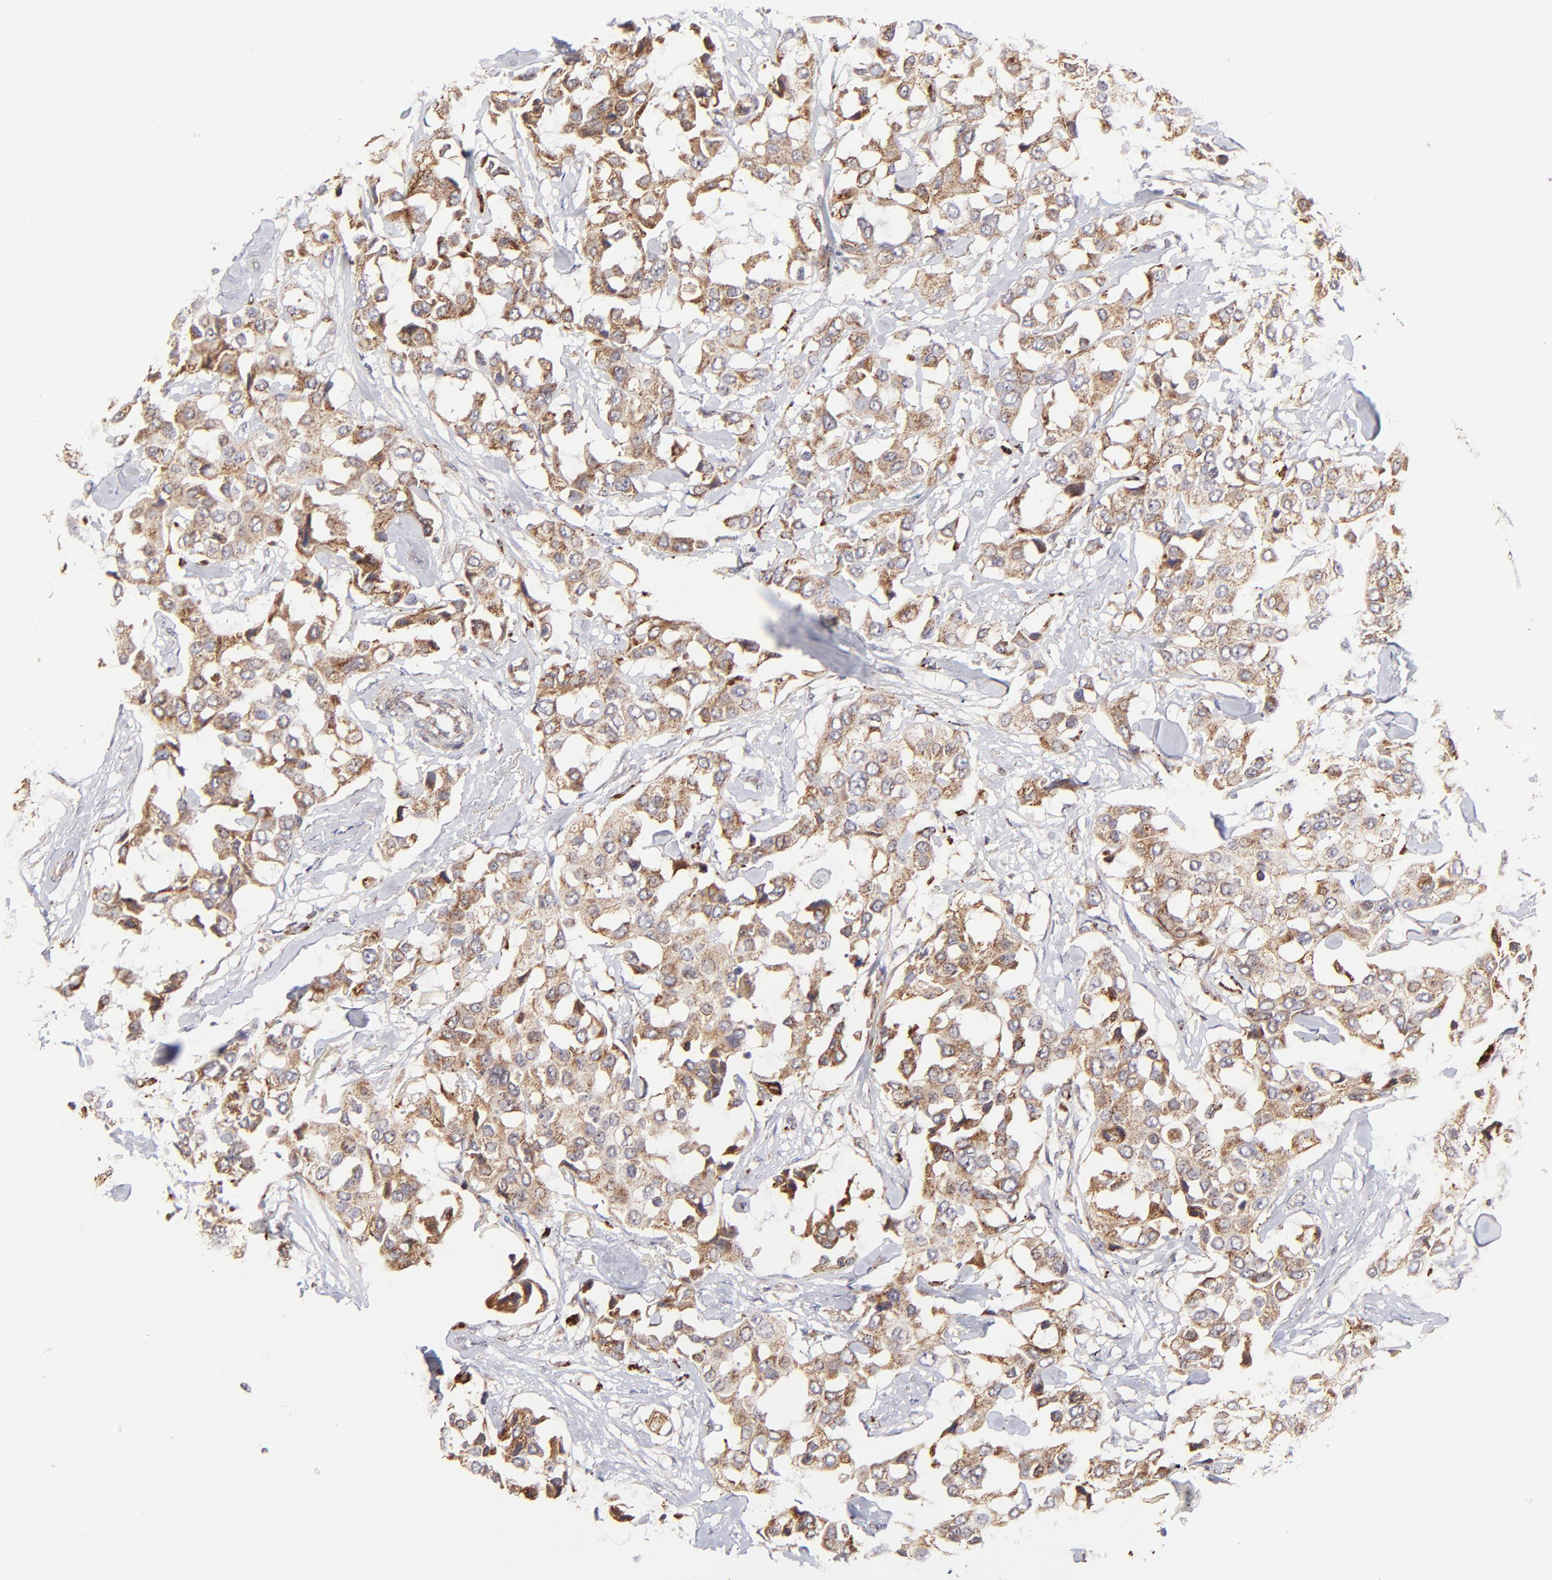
{"staining": {"intensity": "moderate", "quantity": ">75%", "location": "cytoplasmic/membranous"}, "tissue": "breast cancer", "cell_type": "Tumor cells", "image_type": "cancer", "snomed": [{"axis": "morphology", "description": "Duct carcinoma"}, {"axis": "topography", "description": "Breast"}], "caption": "A medium amount of moderate cytoplasmic/membranous staining is seen in approximately >75% of tumor cells in breast cancer tissue. Ihc stains the protein in brown and the nuclei are stained blue.", "gene": "MAP2K7", "patient": {"sex": "female", "age": 80}}